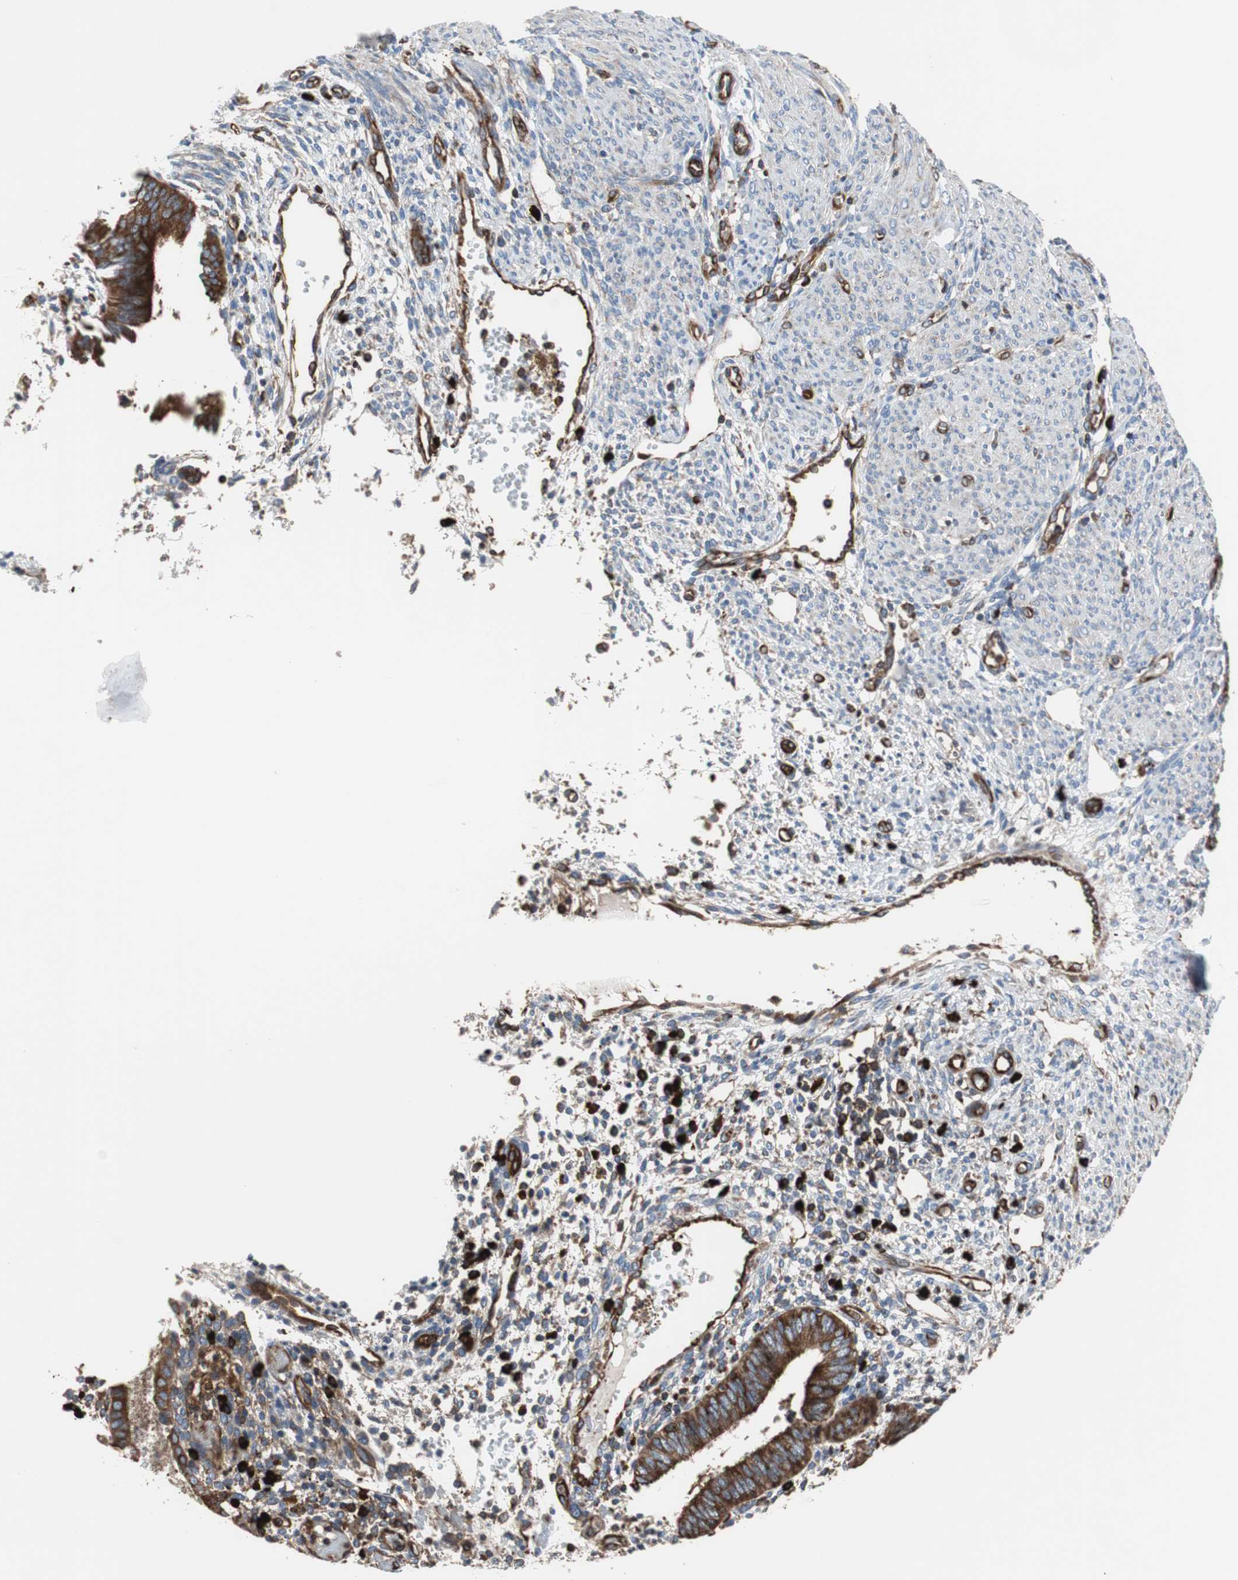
{"staining": {"intensity": "negative", "quantity": "none", "location": "none"}, "tissue": "endometrium", "cell_type": "Cells in endometrial stroma", "image_type": "normal", "snomed": [{"axis": "morphology", "description": "Normal tissue, NOS"}, {"axis": "topography", "description": "Endometrium"}], "caption": "Protein analysis of unremarkable endometrium displays no significant staining in cells in endometrial stroma. The staining is performed using DAB (3,3'-diaminobenzidine) brown chromogen with nuclei counter-stained in using hematoxylin.", "gene": "PLCG2", "patient": {"sex": "female", "age": 35}}